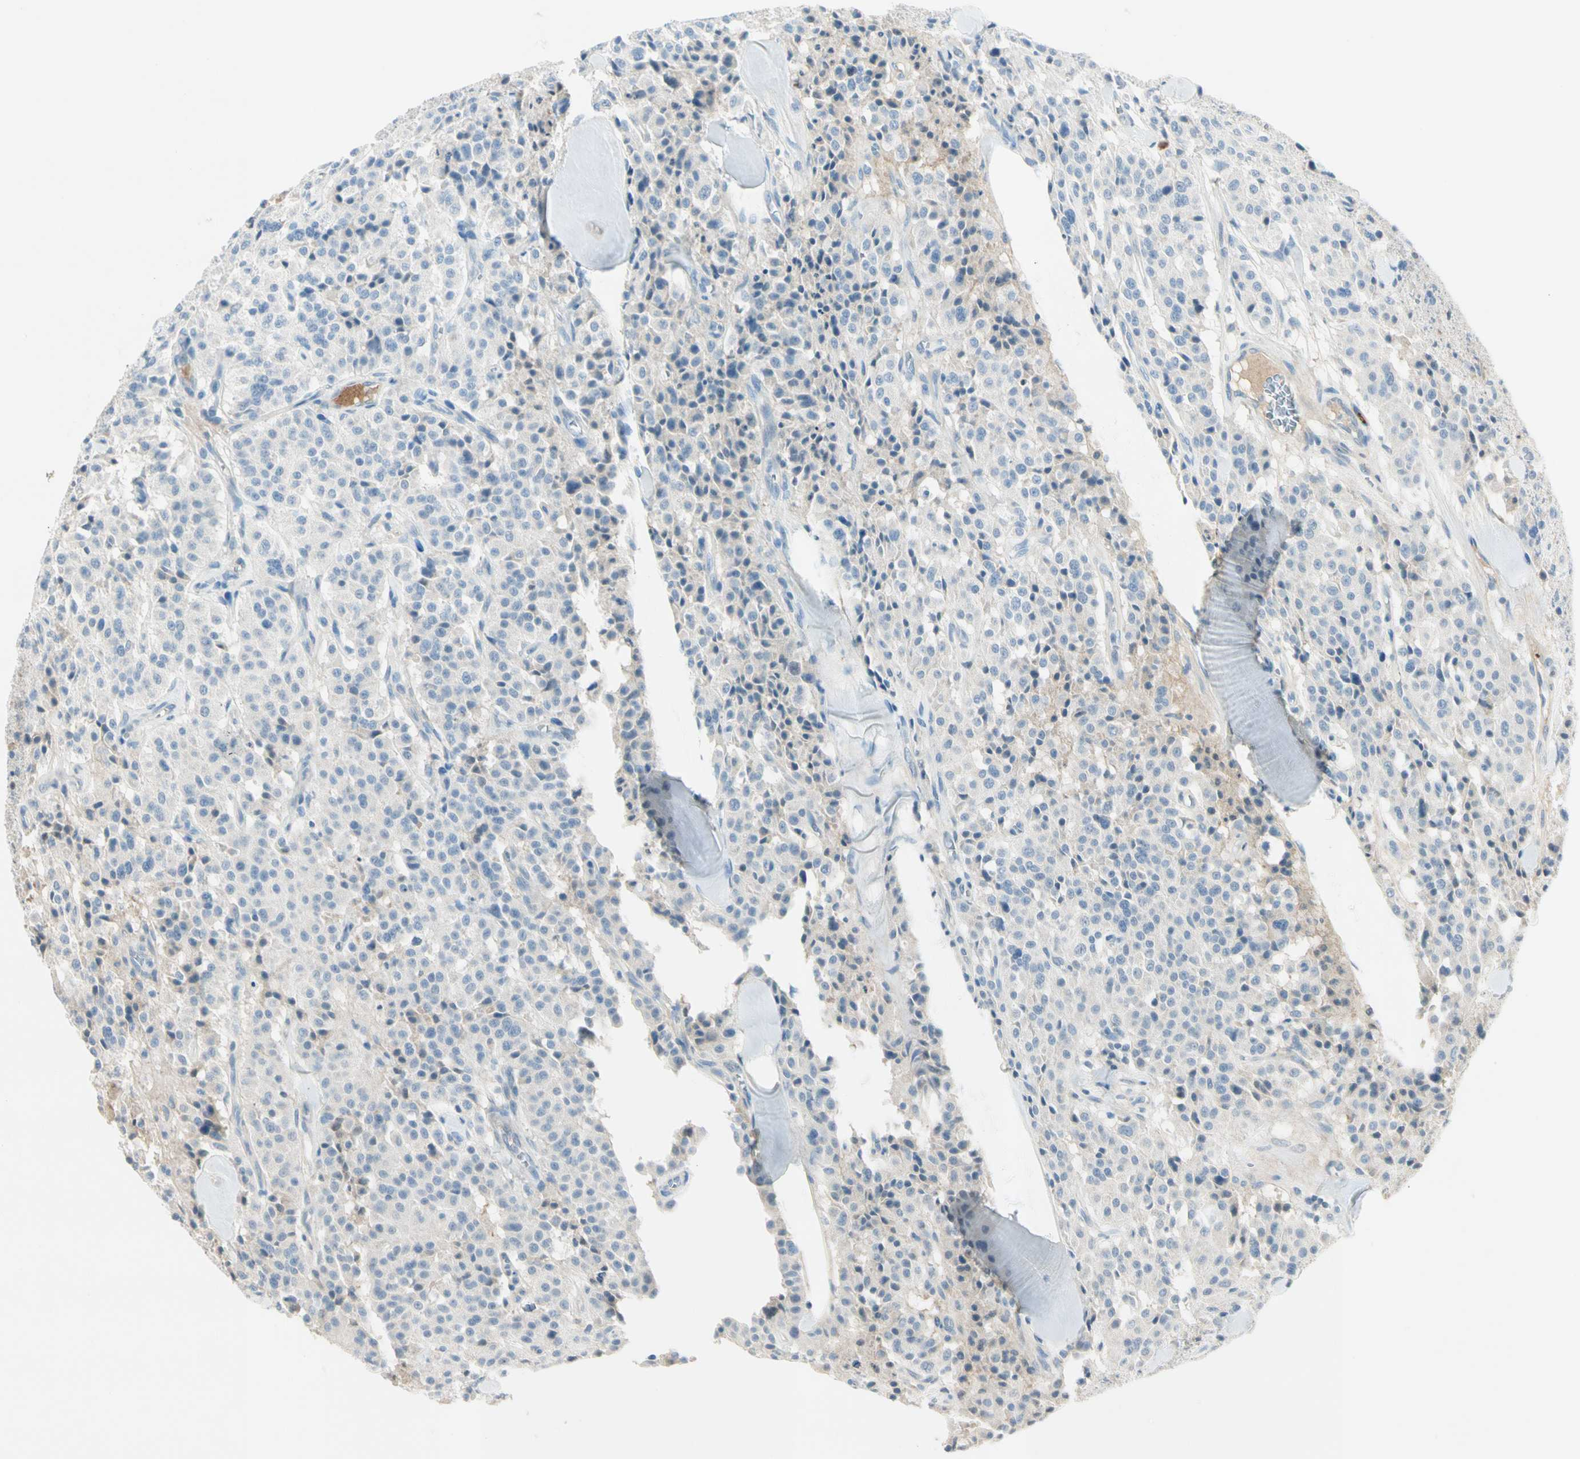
{"staining": {"intensity": "negative", "quantity": "none", "location": "none"}, "tissue": "carcinoid", "cell_type": "Tumor cells", "image_type": "cancer", "snomed": [{"axis": "morphology", "description": "Carcinoid, malignant, NOS"}, {"axis": "topography", "description": "Lung"}], "caption": "This is an immunohistochemistry histopathology image of carcinoid. There is no staining in tumor cells.", "gene": "SERPIND1", "patient": {"sex": "male", "age": 30}}